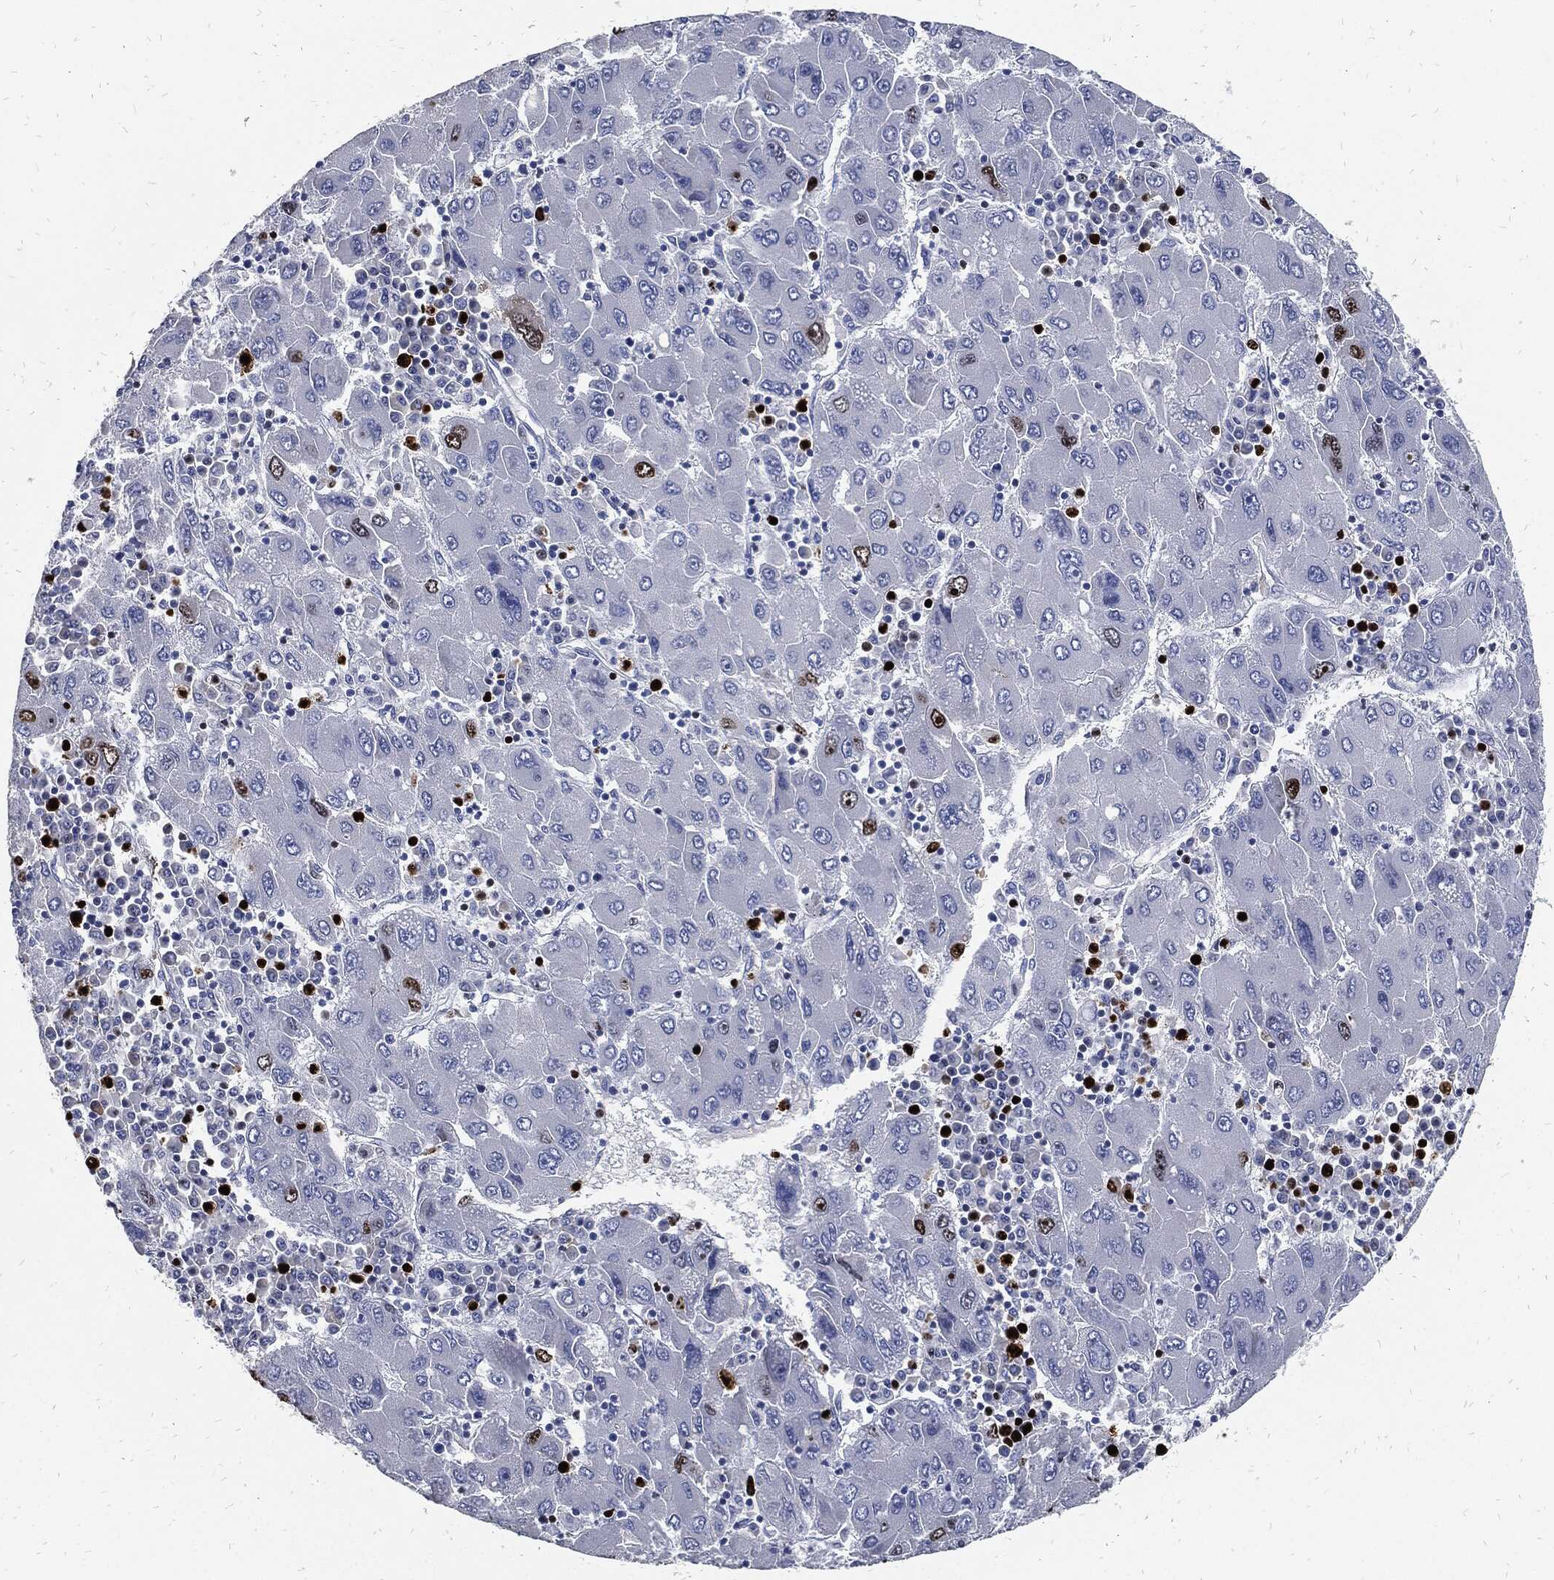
{"staining": {"intensity": "strong", "quantity": "<25%", "location": "nuclear"}, "tissue": "liver cancer", "cell_type": "Tumor cells", "image_type": "cancer", "snomed": [{"axis": "morphology", "description": "Carcinoma, Hepatocellular, NOS"}, {"axis": "topography", "description": "Liver"}], "caption": "Immunohistochemical staining of liver cancer (hepatocellular carcinoma) demonstrates medium levels of strong nuclear expression in about <25% of tumor cells. (DAB (3,3'-diaminobenzidine) IHC, brown staining for protein, blue staining for nuclei).", "gene": "MKI67", "patient": {"sex": "male", "age": 75}}